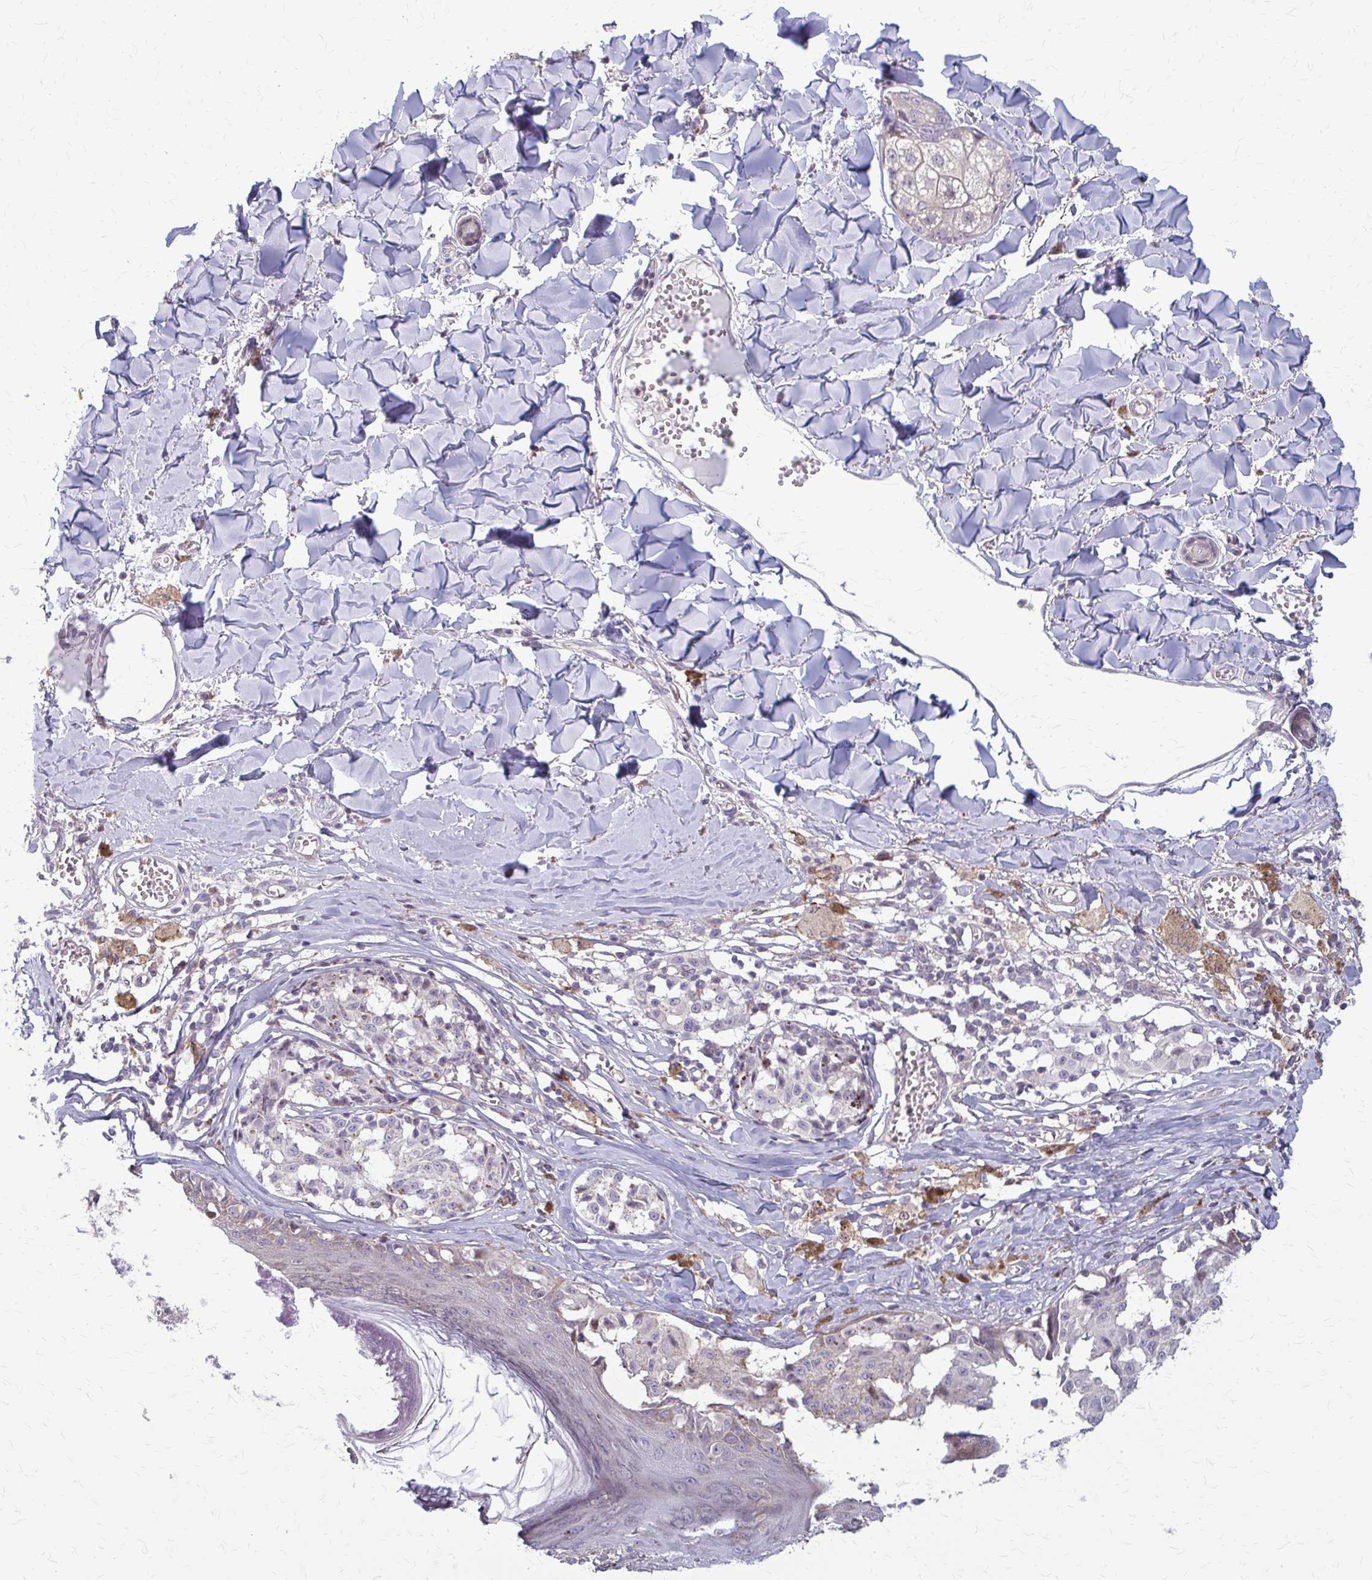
{"staining": {"intensity": "negative", "quantity": "none", "location": "none"}, "tissue": "melanoma", "cell_type": "Tumor cells", "image_type": "cancer", "snomed": [{"axis": "morphology", "description": "Malignant melanoma, NOS"}, {"axis": "topography", "description": "Skin"}], "caption": "The immunohistochemistry image has no significant positivity in tumor cells of melanoma tissue.", "gene": "ZNF34", "patient": {"sex": "female", "age": 43}}